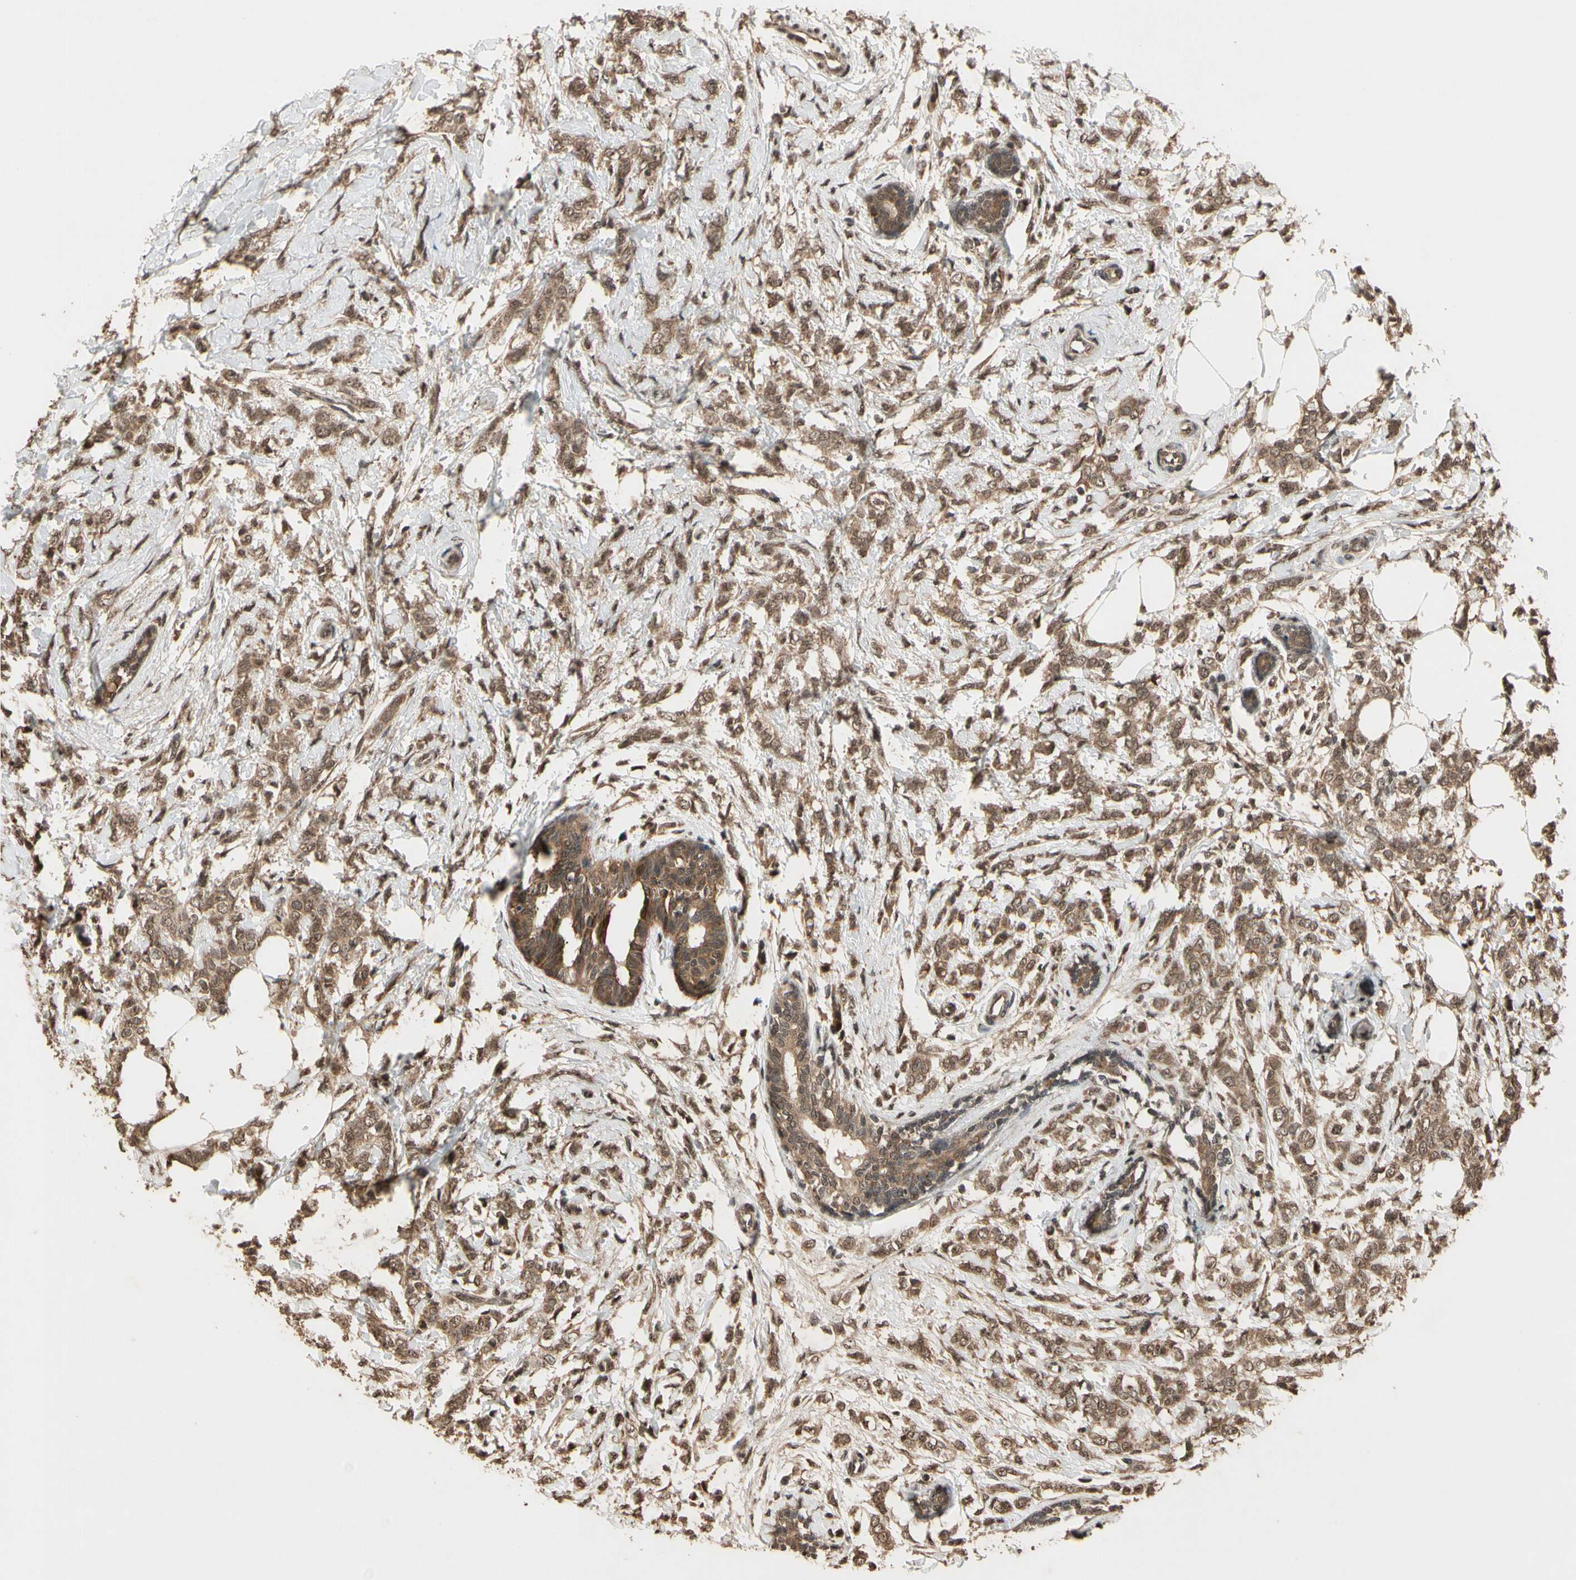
{"staining": {"intensity": "moderate", "quantity": ">75%", "location": "cytoplasmic/membranous"}, "tissue": "breast cancer", "cell_type": "Tumor cells", "image_type": "cancer", "snomed": [{"axis": "morphology", "description": "Lobular carcinoma, in situ"}, {"axis": "morphology", "description": "Lobular carcinoma"}, {"axis": "topography", "description": "Breast"}], "caption": "Breast lobular carcinoma stained for a protein (brown) demonstrates moderate cytoplasmic/membranous positive staining in approximately >75% of tumor cells.", "gene": "TMEM230", "patient": {"sex": "female", "age": 41}}